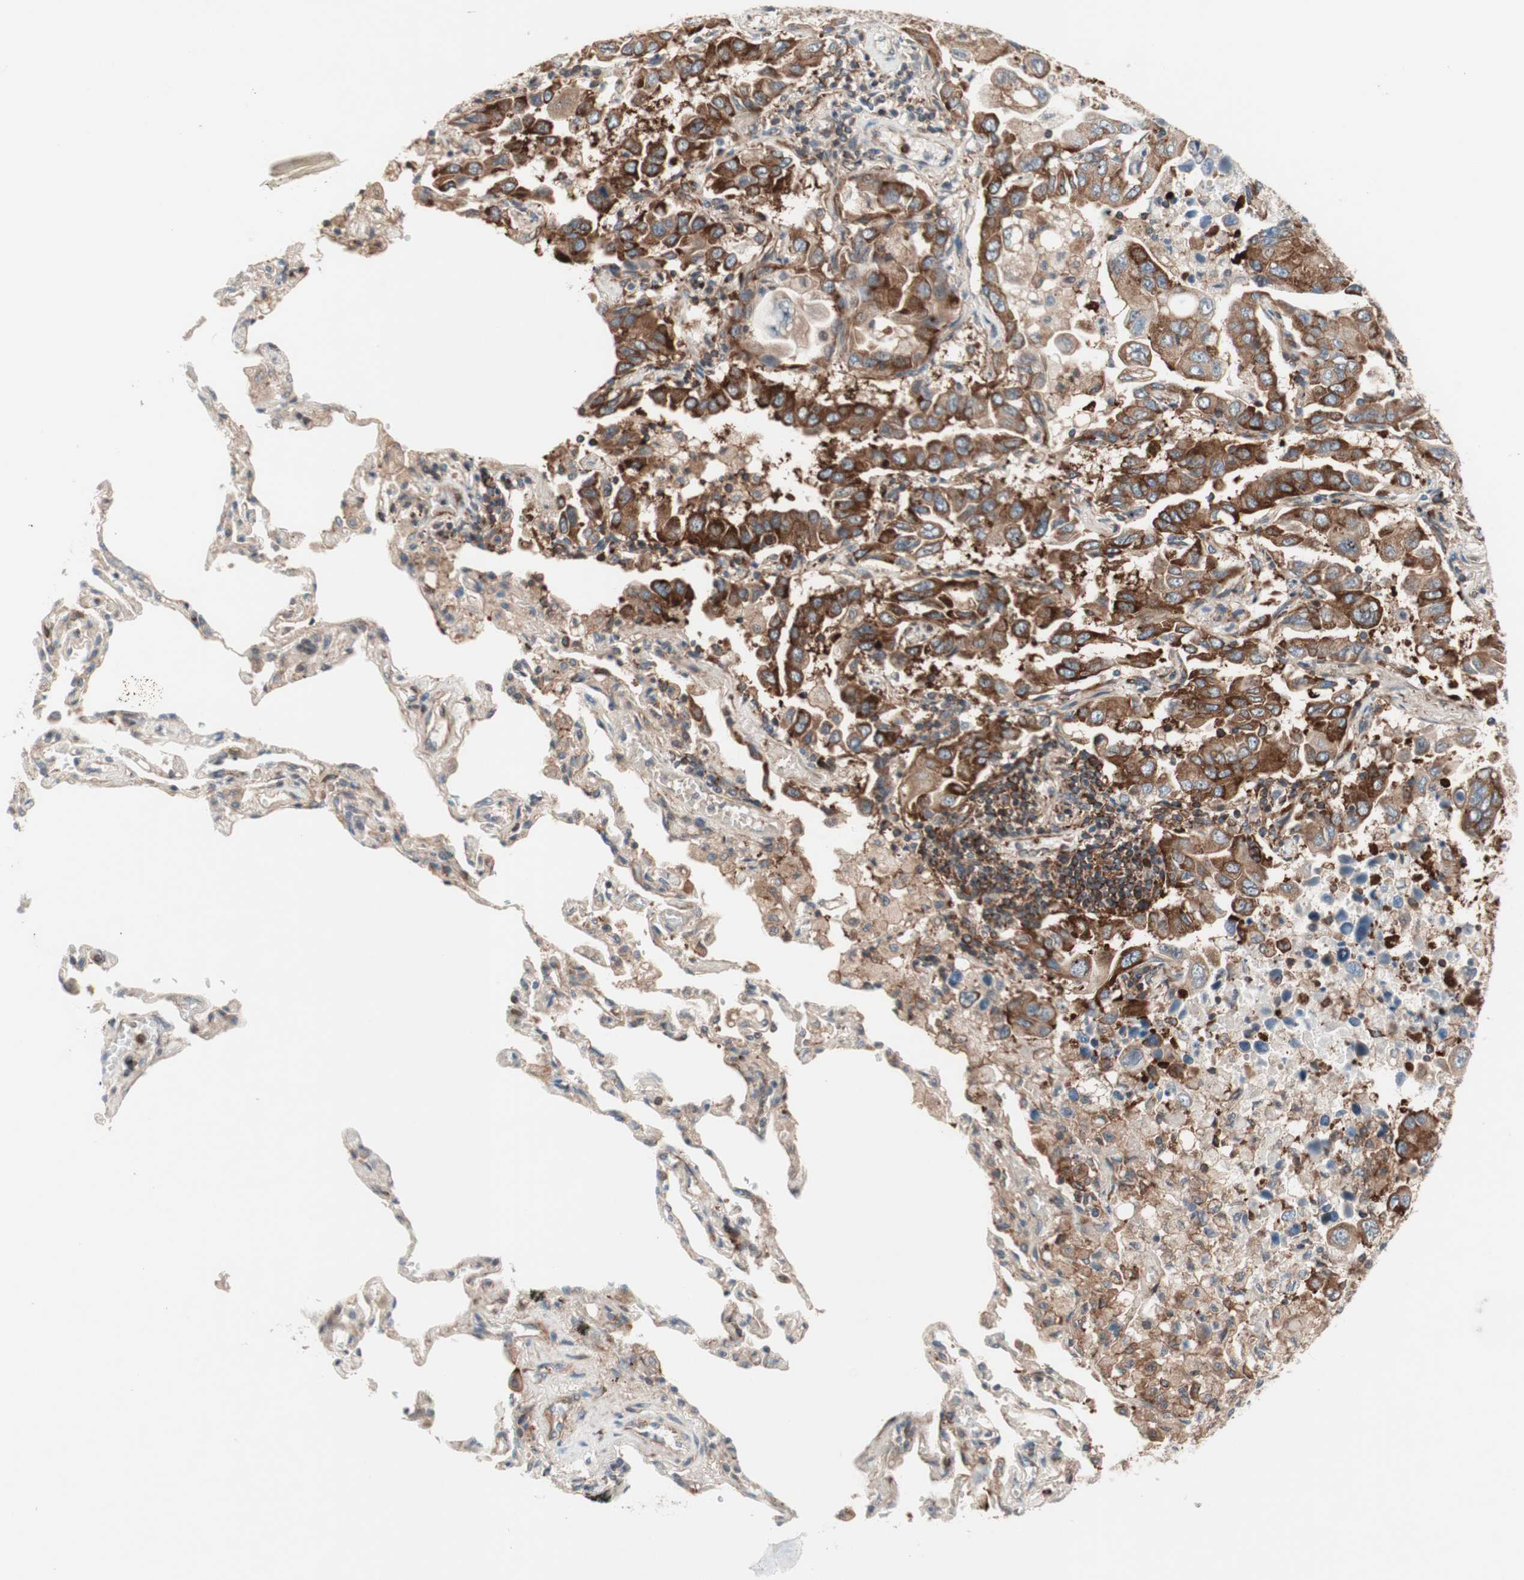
{"staining": {"intensity": "moderate", "quantity": ">75%", "location": "cytoplasmic/membranous"}, "tissue": "lung cancer", "cell_type": "Tumor cells", "image_type": "cancer", "snomed": [{"axis": "morphology", "description": "Adenocarcinoma, NOS"}, {"axis": "topography", "description": "Lung"}], "caption": "Protein expression analysis of adenocarcinoma (lung) reveals moderate cytoplasmic/membranous staining in about >75% of tumor cells. The staining was performed using DAB, with brown indicating positive protein expression. Nuclei are stained blue with hematoxylin.", "gene": "CCN4", "patient": {"sex": "male", "age": 64}}